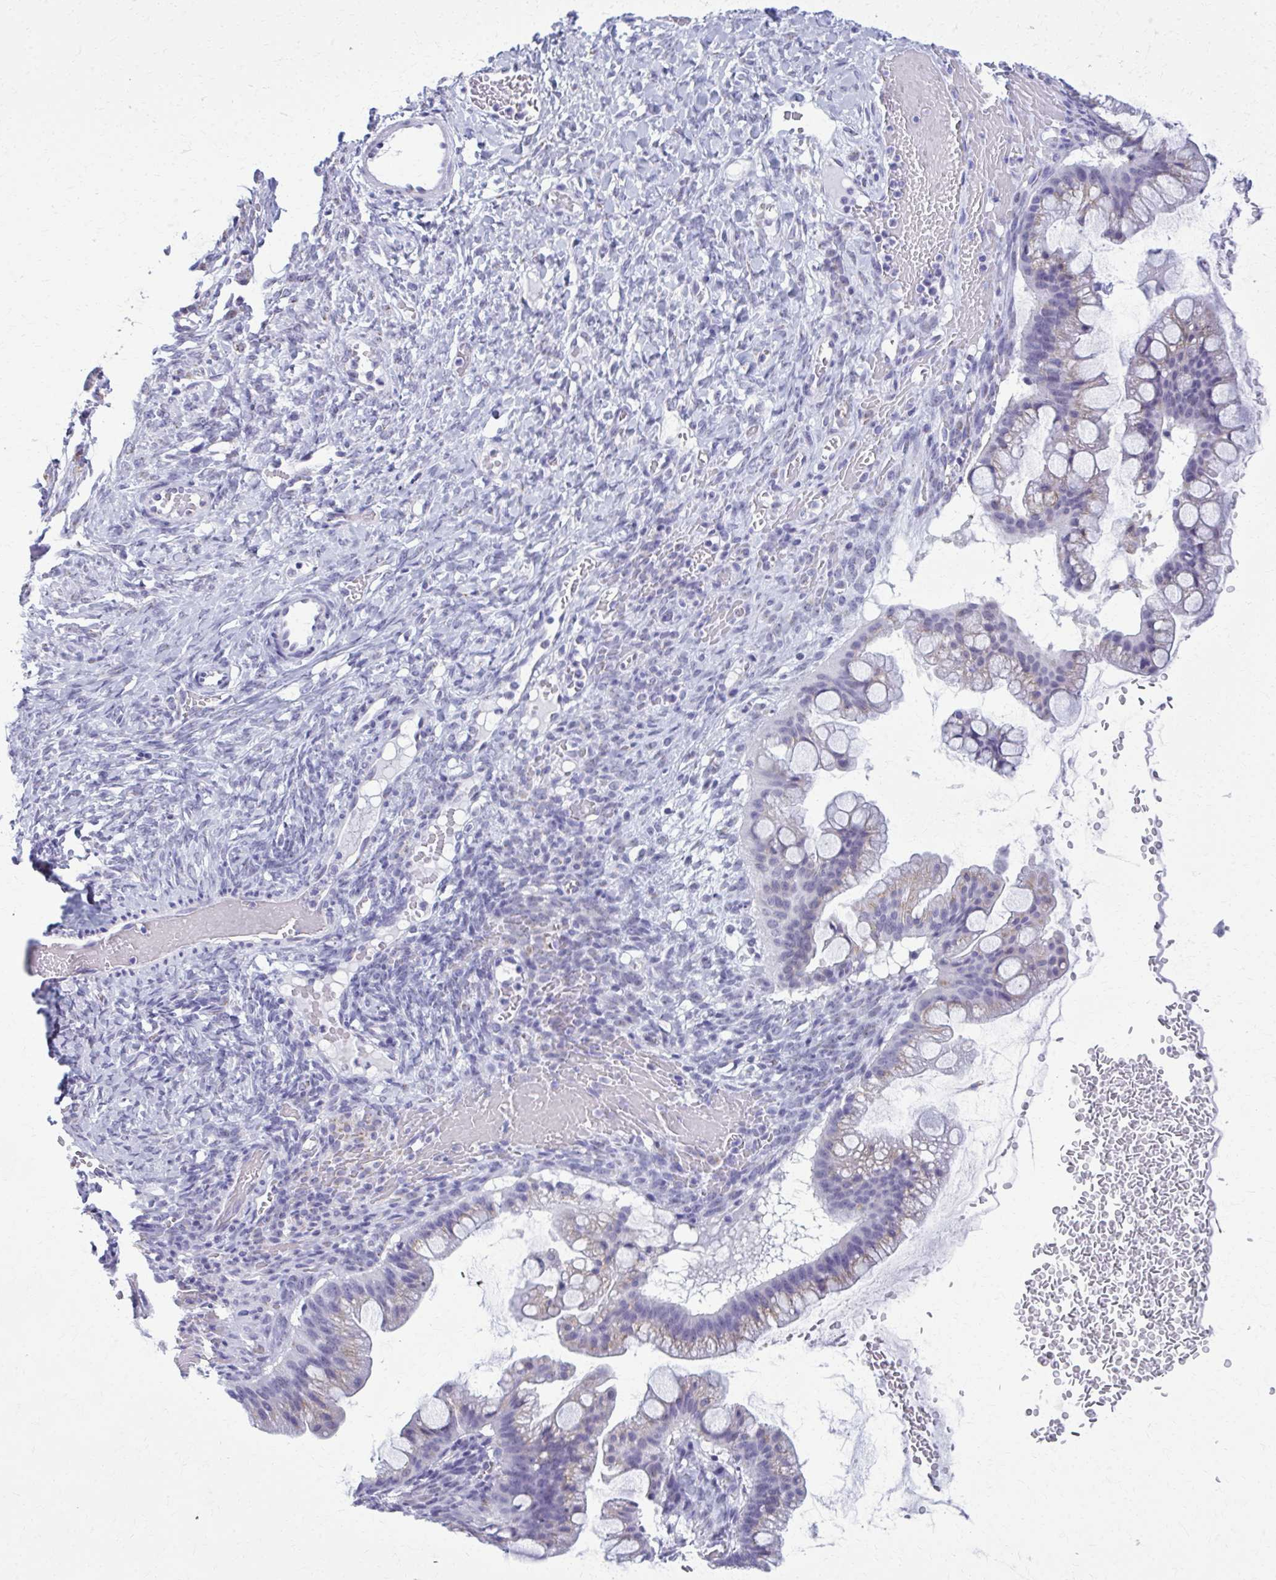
{"staining": {"intensity": "weak", "quantity": "<25%", "location": "cytoplasmic/membranous"}, "tissue": "ovarian cancer", "cell_type": "Tumor cells", "image_type": "cancer", "snomed": [{"axis": "morphology", "description": "Cystadenocarcinoma, mucinous, NOS"}, {"axis": "topography", "description": "Ovary"}], "caption": "This is an IHC photomicrograph of ovarian cancer (mucinous cystadenocarcinoma). There is no staining in tumor cells.", "gene": "SCLY", "patient": {"sex": "female", "age": 73}}